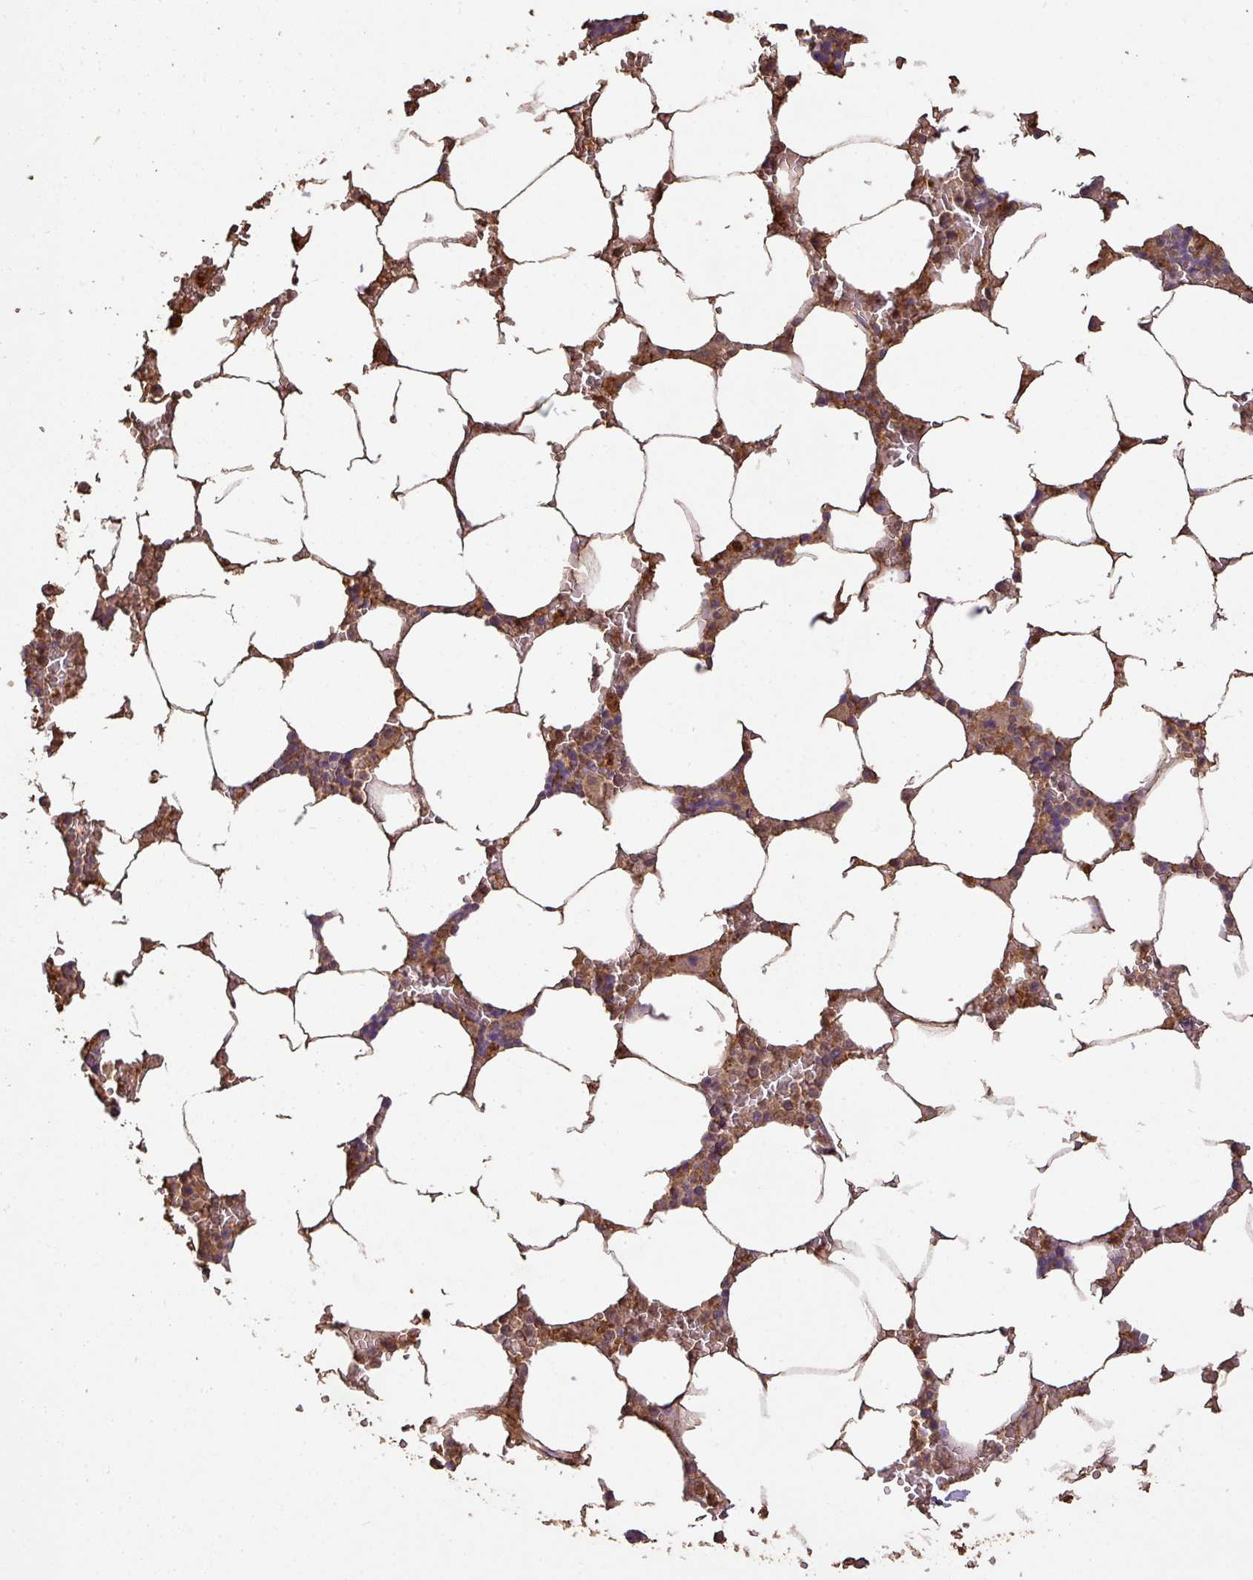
{"staining": {"intensity": "strong", "quantity": "25%-75%", "location": "cytoplasmic/membranous"}, "tissue": "bone marrow", "cell_type": "Hematopoietic cells", "image_type": "normal", "snomed": [{"axis": "morphology", "description": "Normal tissue, NOS"}, {"axis": "topography", "description": "Bone marrow"}], "caption": "A brown stain labels strong cytoplasmic/membranous expression of a protein in hematopoietic cells of unremarkable human bone marrow. The protein is stained brown, and the nuclei are stained in blue (DAB (3,3'-diaminobenzidine) IHC with brightfield microscopy, high magnification).", "gene": "ATAT1", "patient": {"sex": "male", "age": 70}}